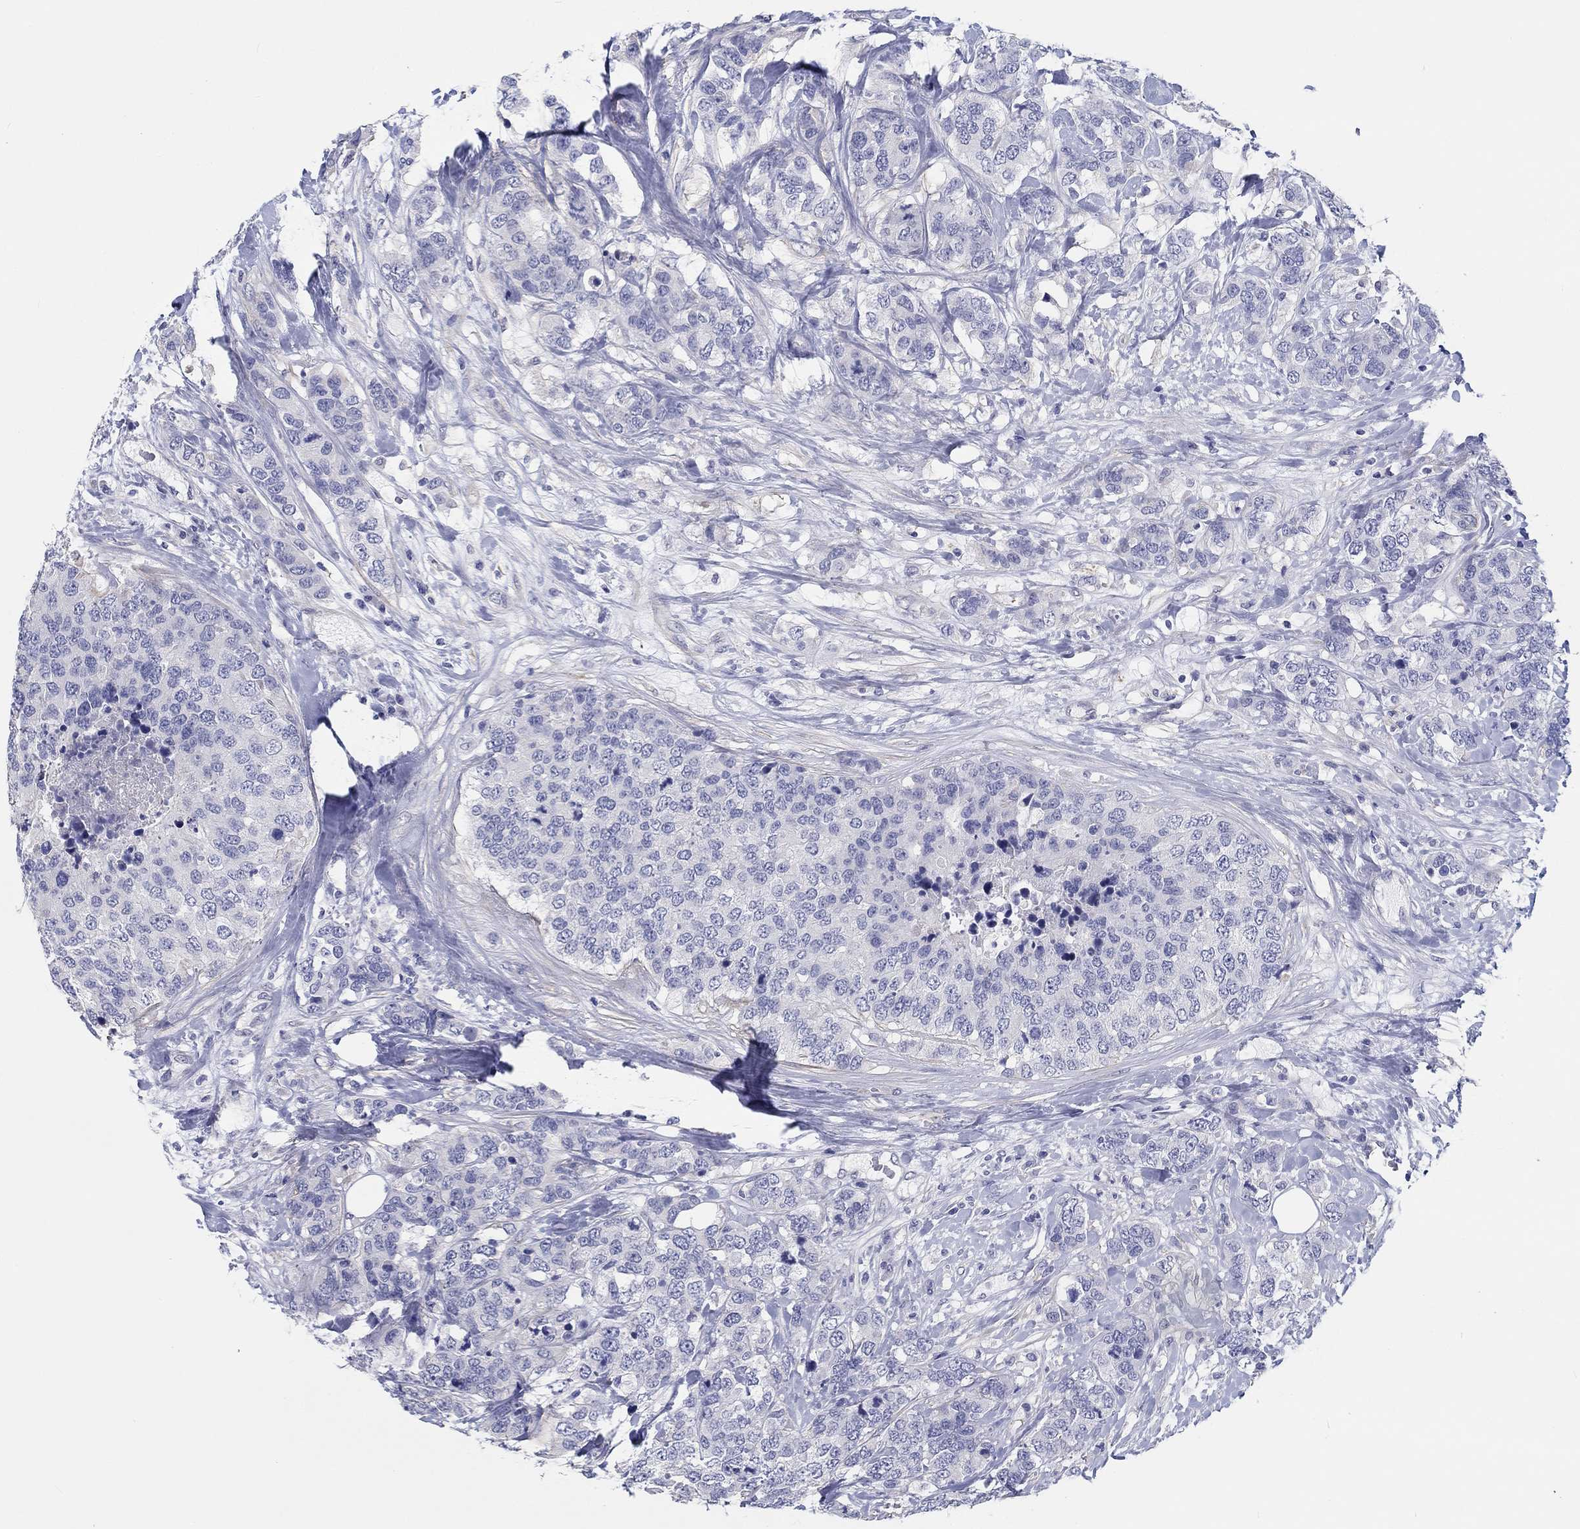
{"staining": {"intensity": "negative", "quantity": "none", "location": "none"}, "tissue": "breast cancer", "cell_type": "Tumor cells", "image_type": "cancer", "snomed": [{"axis": "morphology", "description": "Lobular carcinoma"}, {"axis": "topography", "description": "Breast"}], "caption": "Immunohistochemical staining of human breast lobular carcinoma demonstrates no significant staining in tumor cells. The staining was performed using DAB to visualize the protein expression in brown, while the nuclei were stained in blue with hematoxylin (Magnification: 20x).", "gene": "CRYGD", "patient": {"sex": "female", "age": 59}}